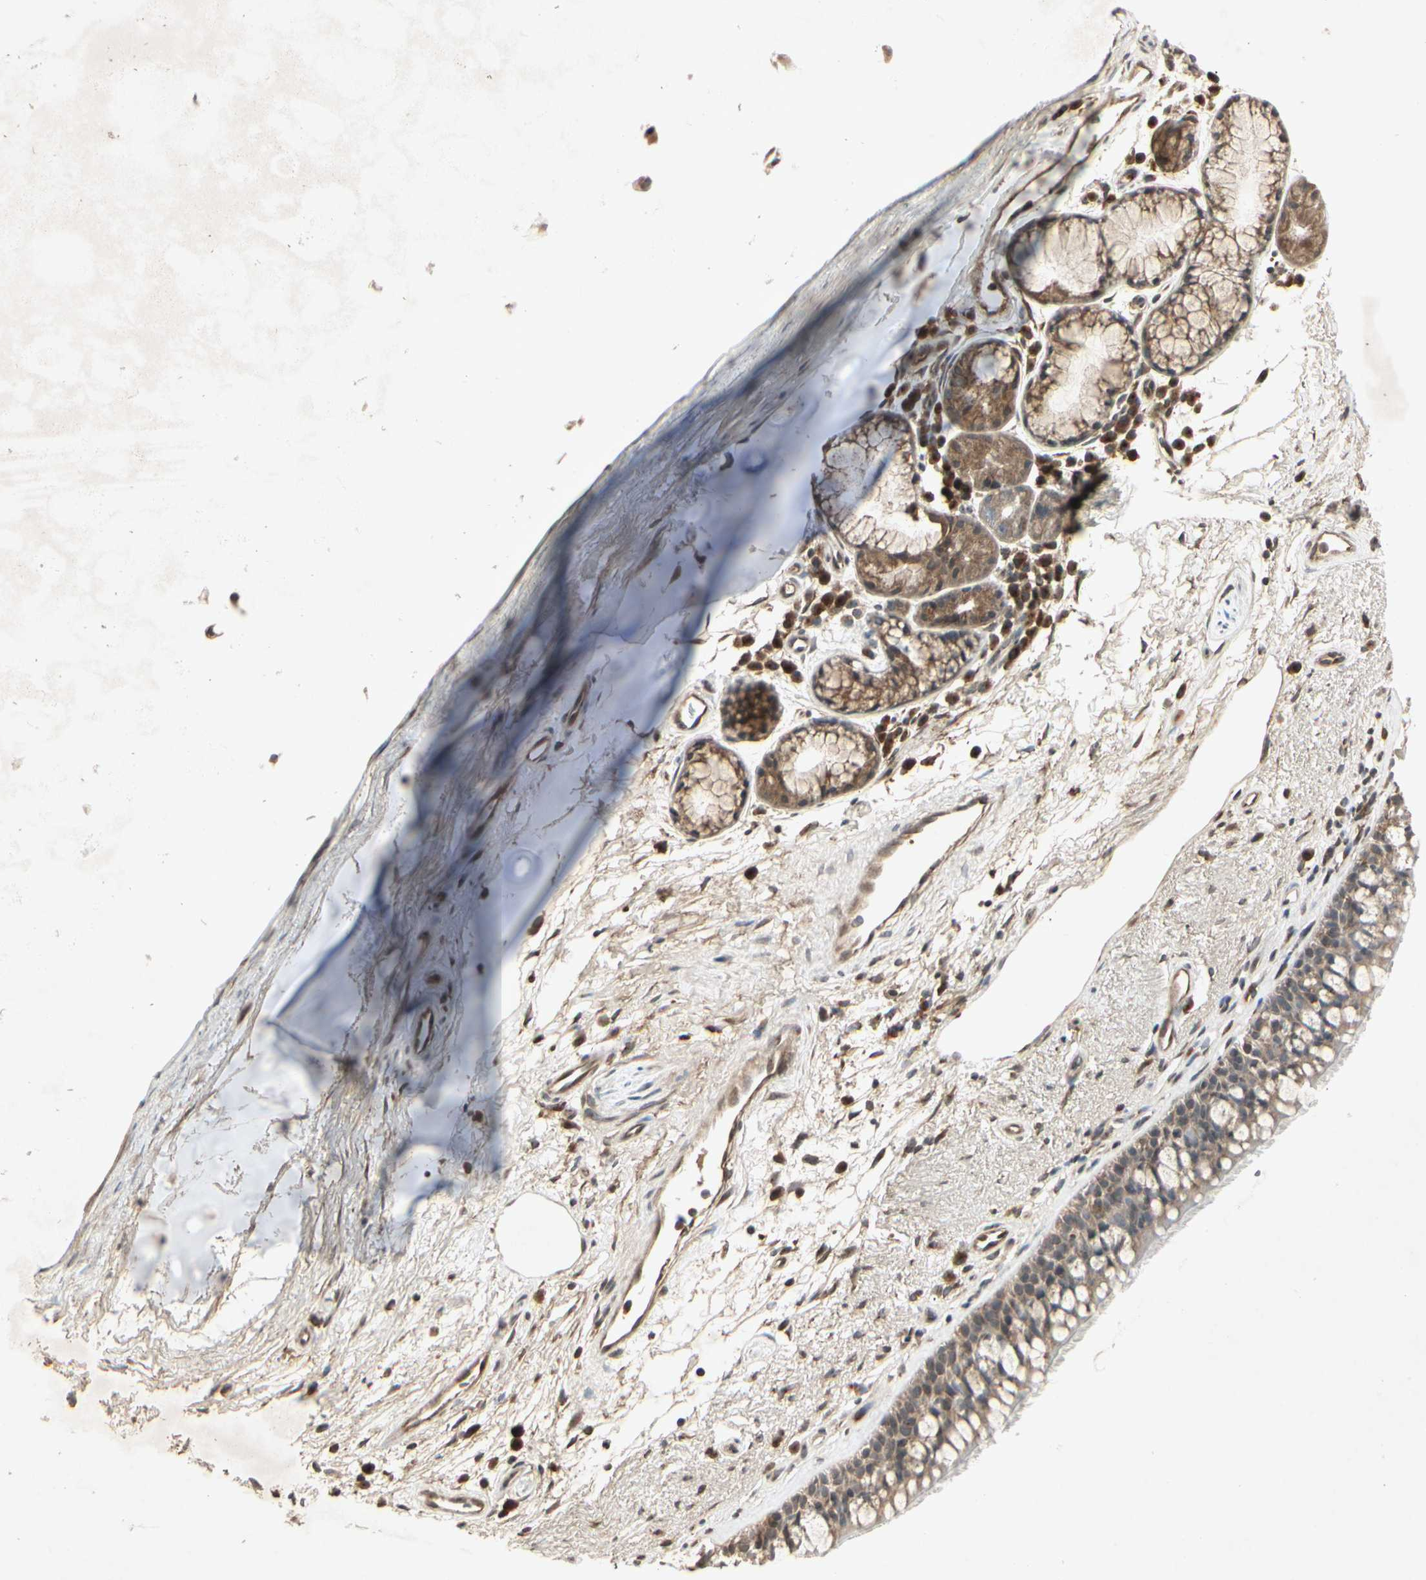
{"staining": {"intensity": "weak", "quantity": ">75%", "location": "cytoplasmic/membranous"}, "tissue": "bronchus", "cell_type": "Respiratory epithelial cells", "image_type": "normal", "snomed": [{"axis": "morphology", "description": "Normal tissue, NOS"}, {"axis": "topography", "description": "Bronchus"}], "caption": "Immunohistochemical staining of normal human bronchus shows low levels of weak cytoplasmic/membranous staining in approximately >75% of respiratory epithelial cells.", "gene": "TEK", "patient": {"sex": "female", "age": 54}}